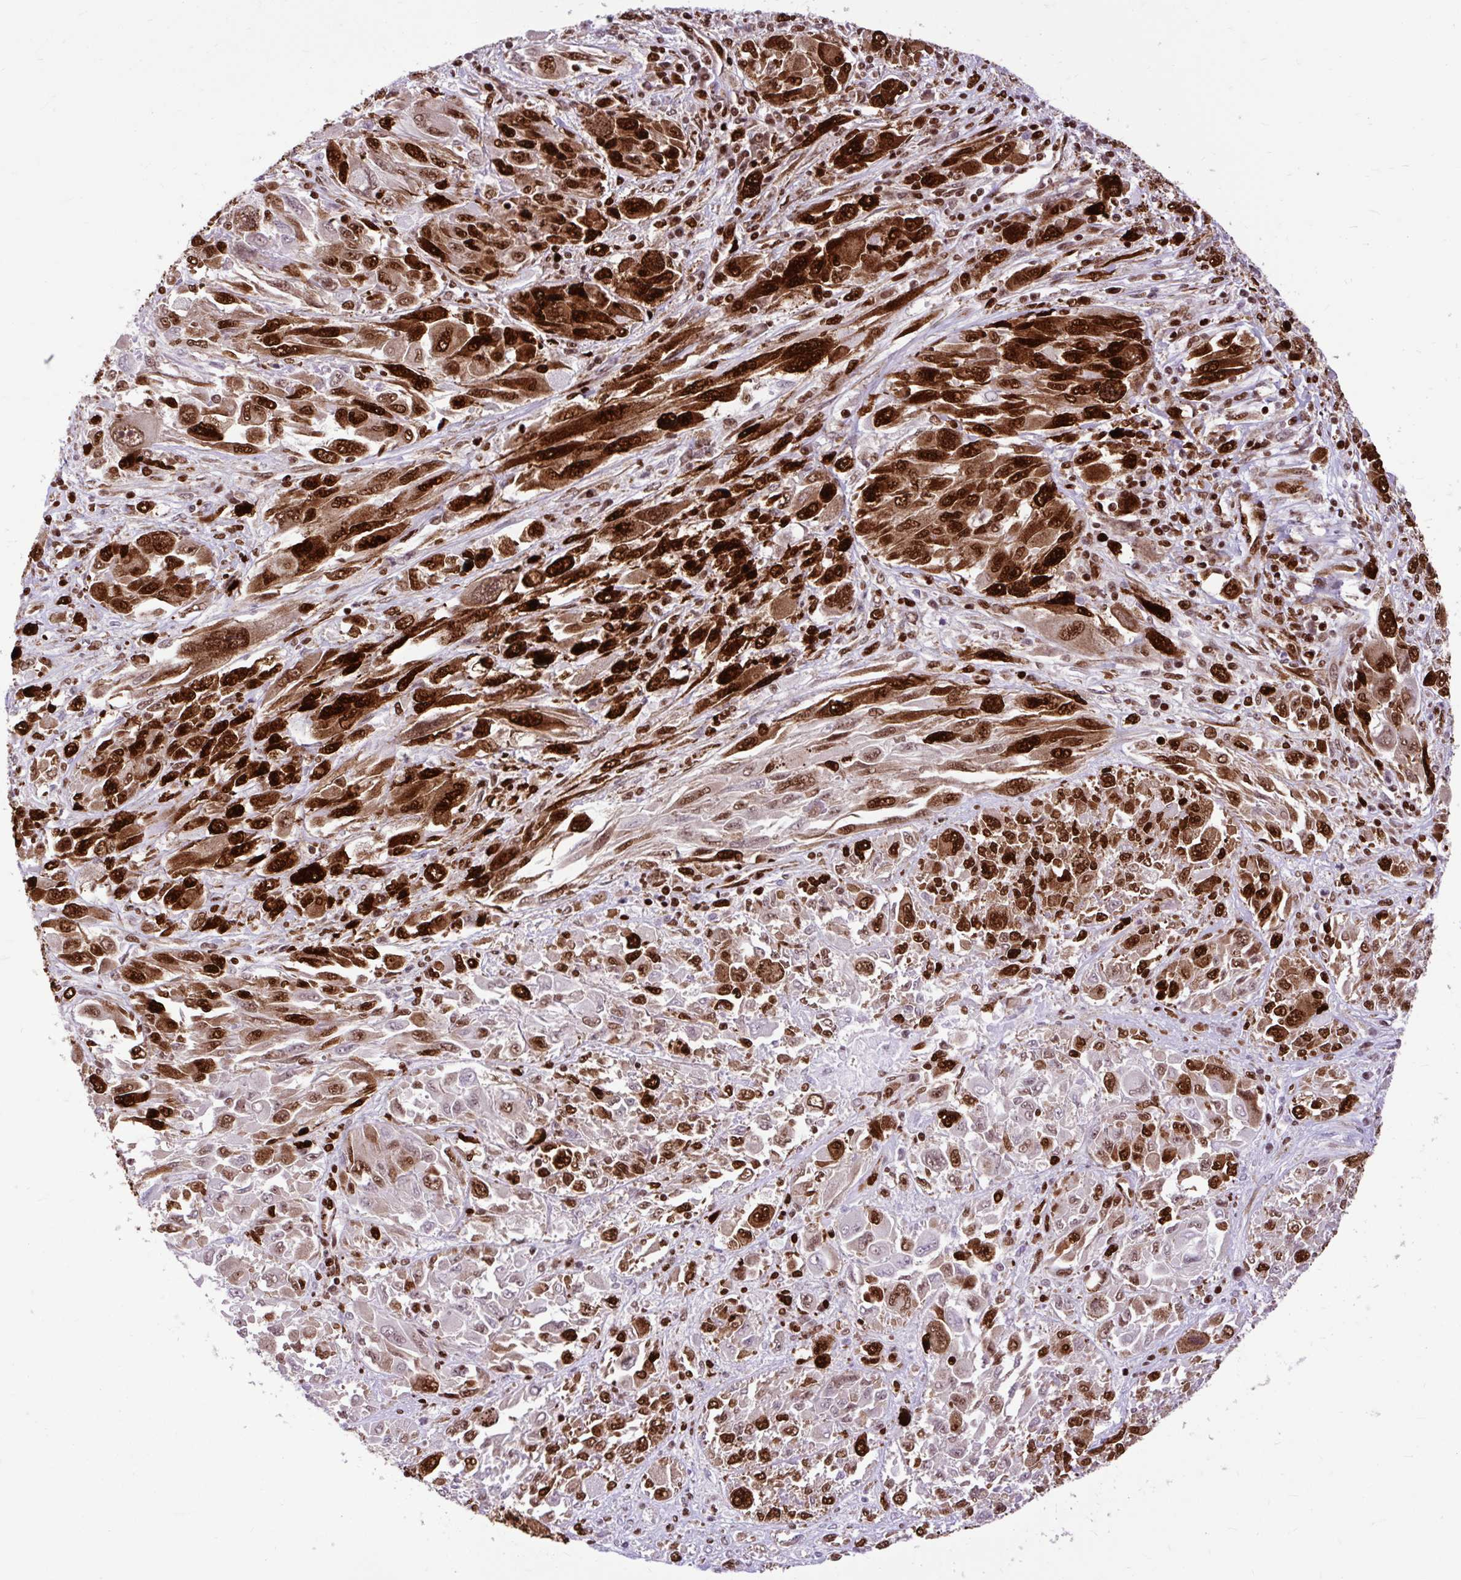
{"staining": {"intensity": "strong", "quantity": ">75%", "location": "cytoplasmic/membranous,nuclear"}, "tissue": "melanoma", "cell_type": "Tumor cells", "image_type": "cancer", "snomed": [{"axis": "morphology", "description": "Malignant melanoma, NOS"}, {"axis": "topography", "description": "Skin"}], "caption": "Tumor cells display high levels of strong cytoplasmic/membranous and nuclear positivity in about >75% of cells in malignant melanoma.", "gene": "FUS", "patient": {"sex": "female", "age": 91}}